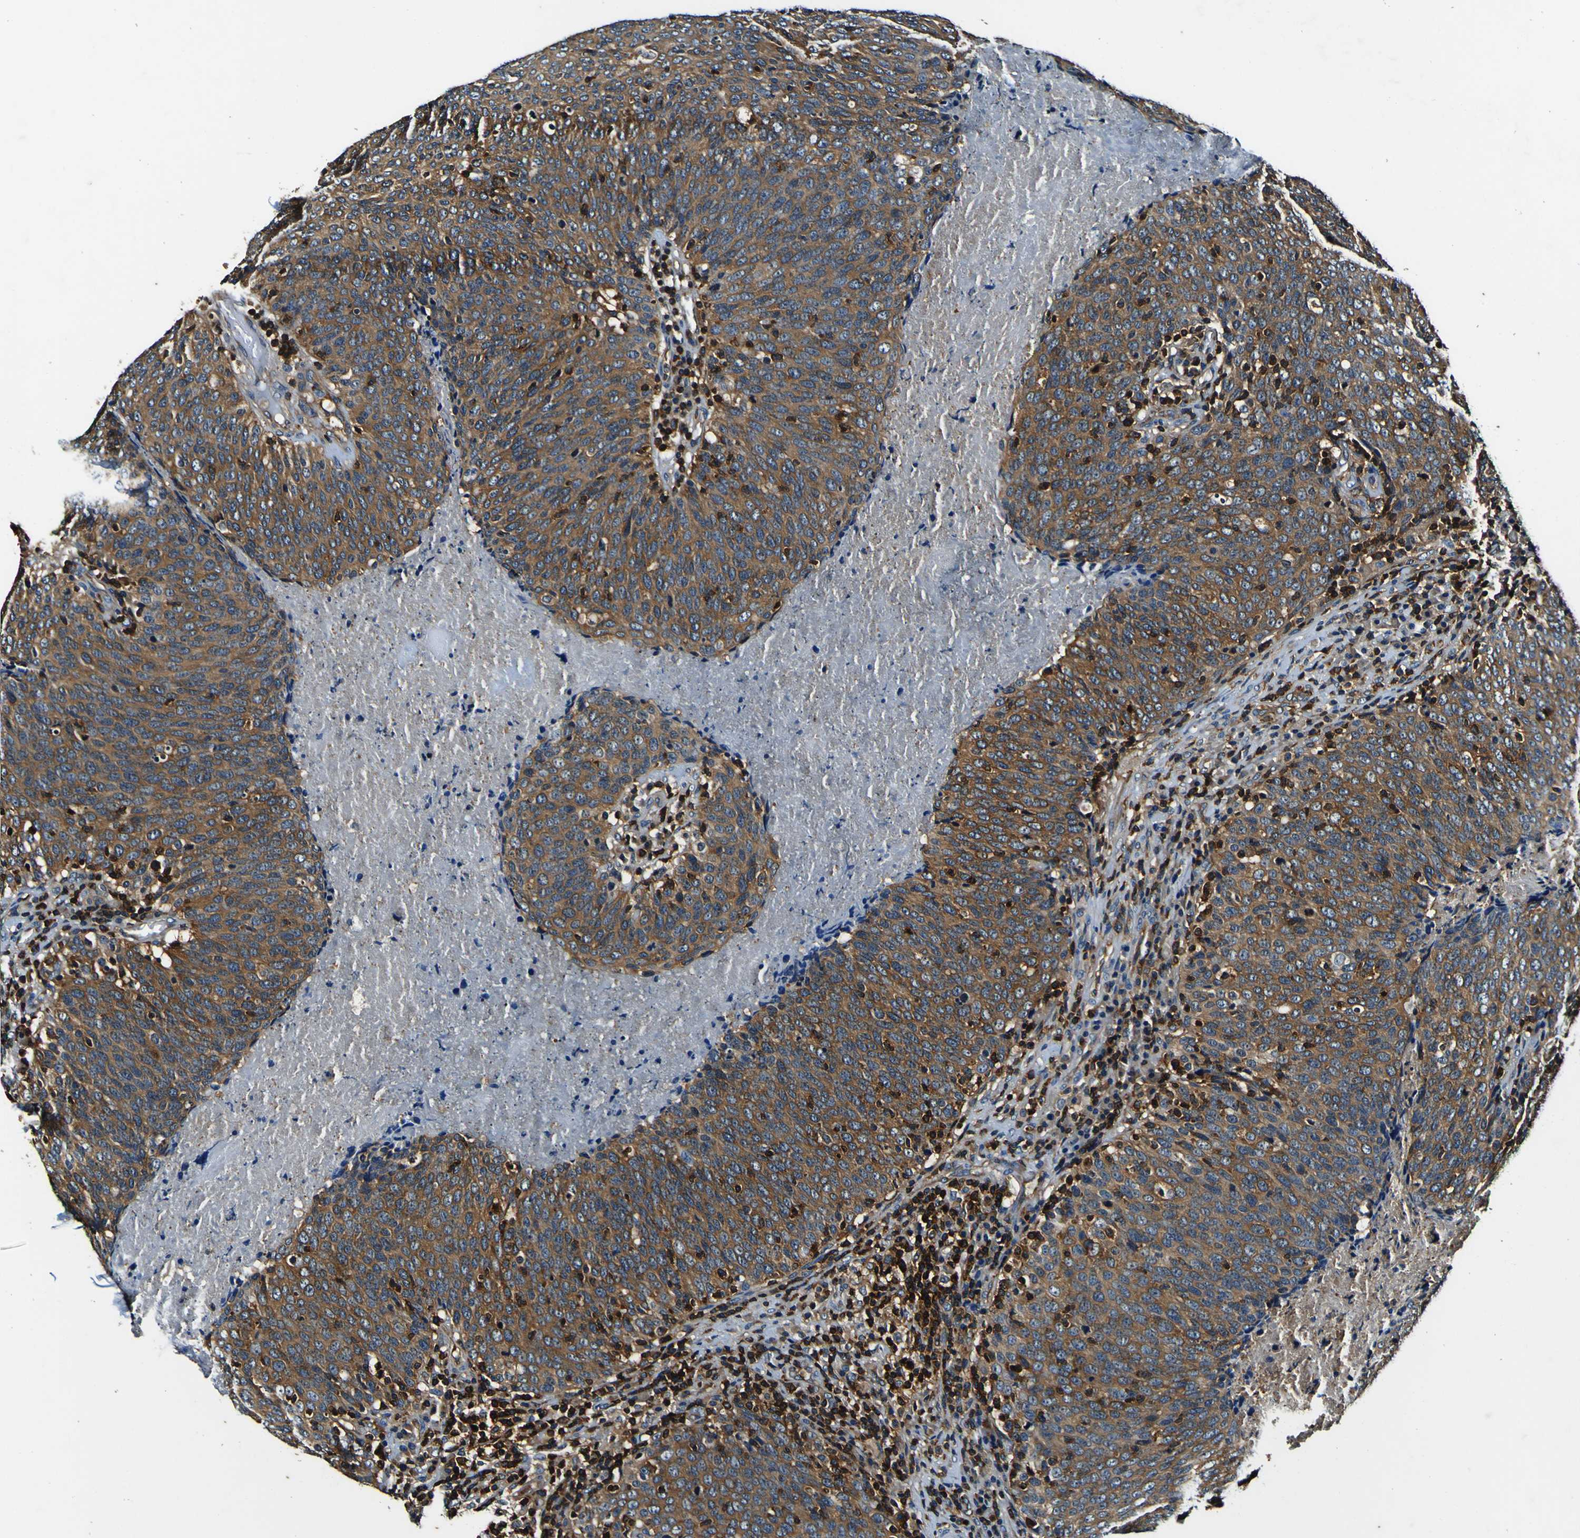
{"staining": {"intensity": "moderate", "quantity": ">75%", "location": "cytoplasmic/membranous"}, "tissue": "head and neck cancer", "cell_type": "Tumor cells", "image_type": "cancer", "snomed": [{"axis": "morphology", "description": "Squamous cell carcinoma, NOS"}, {"axis": "morphology", "description": "Squamous cell carcinoma, metastatic, NOS"}, {"axis": "topography", "description": "Lymph node"}, {"axis": "topography", "description": "Head-Neck"}], "caption": "Immunohistochemistry (IHC) histopathology image of neoplastic tissue: head and neck cancer stained using immunohistochemistry (IHC) shows medium levels of moderate protein expression localized specifically in the cytoplasmic/membranous of tumor cells, appearing as a cytoplasmic/membranous brown color.", "gene": "RHOT2", "patient": {"sex": "male", "age": 62}}